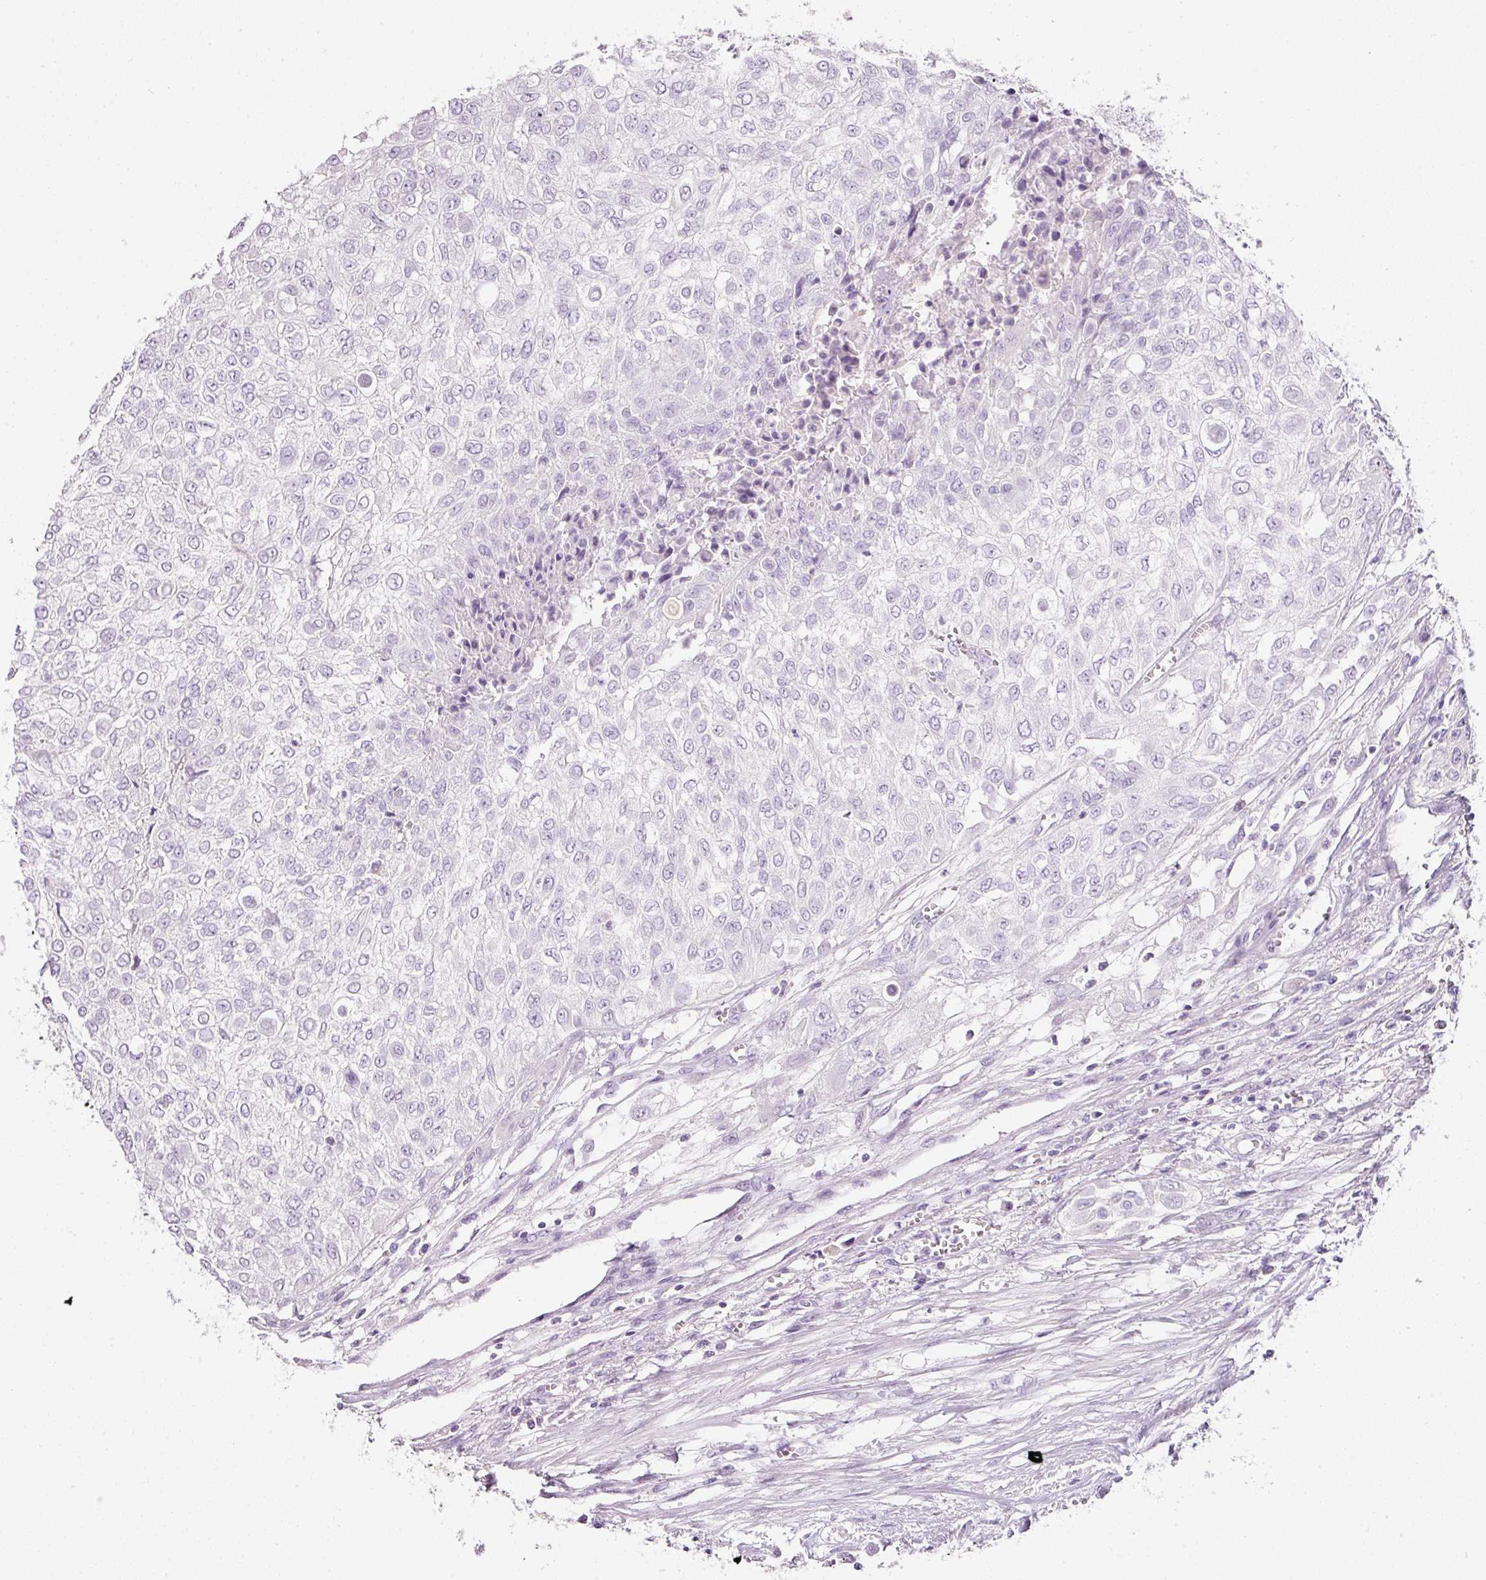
{"staining": {"intensity": "negative", "quantity": "none", "location": "none"}, "tissue": "urothelial cancer", "cell_type": "Tumor cells", "image_type": "cancer", "snomed": [{"axis": "morphology", "description": "Urothelial carcinoma, High grade"}, {"axis": "topography", "description": "Urinary bladder"}], "caption": "This micrograph is of urothelial carcinoma (high-grade) stained with immunohistochemistry (IHC) to label a protein in brown with the nuclei are counter-stained blue. There is no staining in tumor cells.", "gene": "DNM1", "patient": {"sex": "male", "age": 57}}